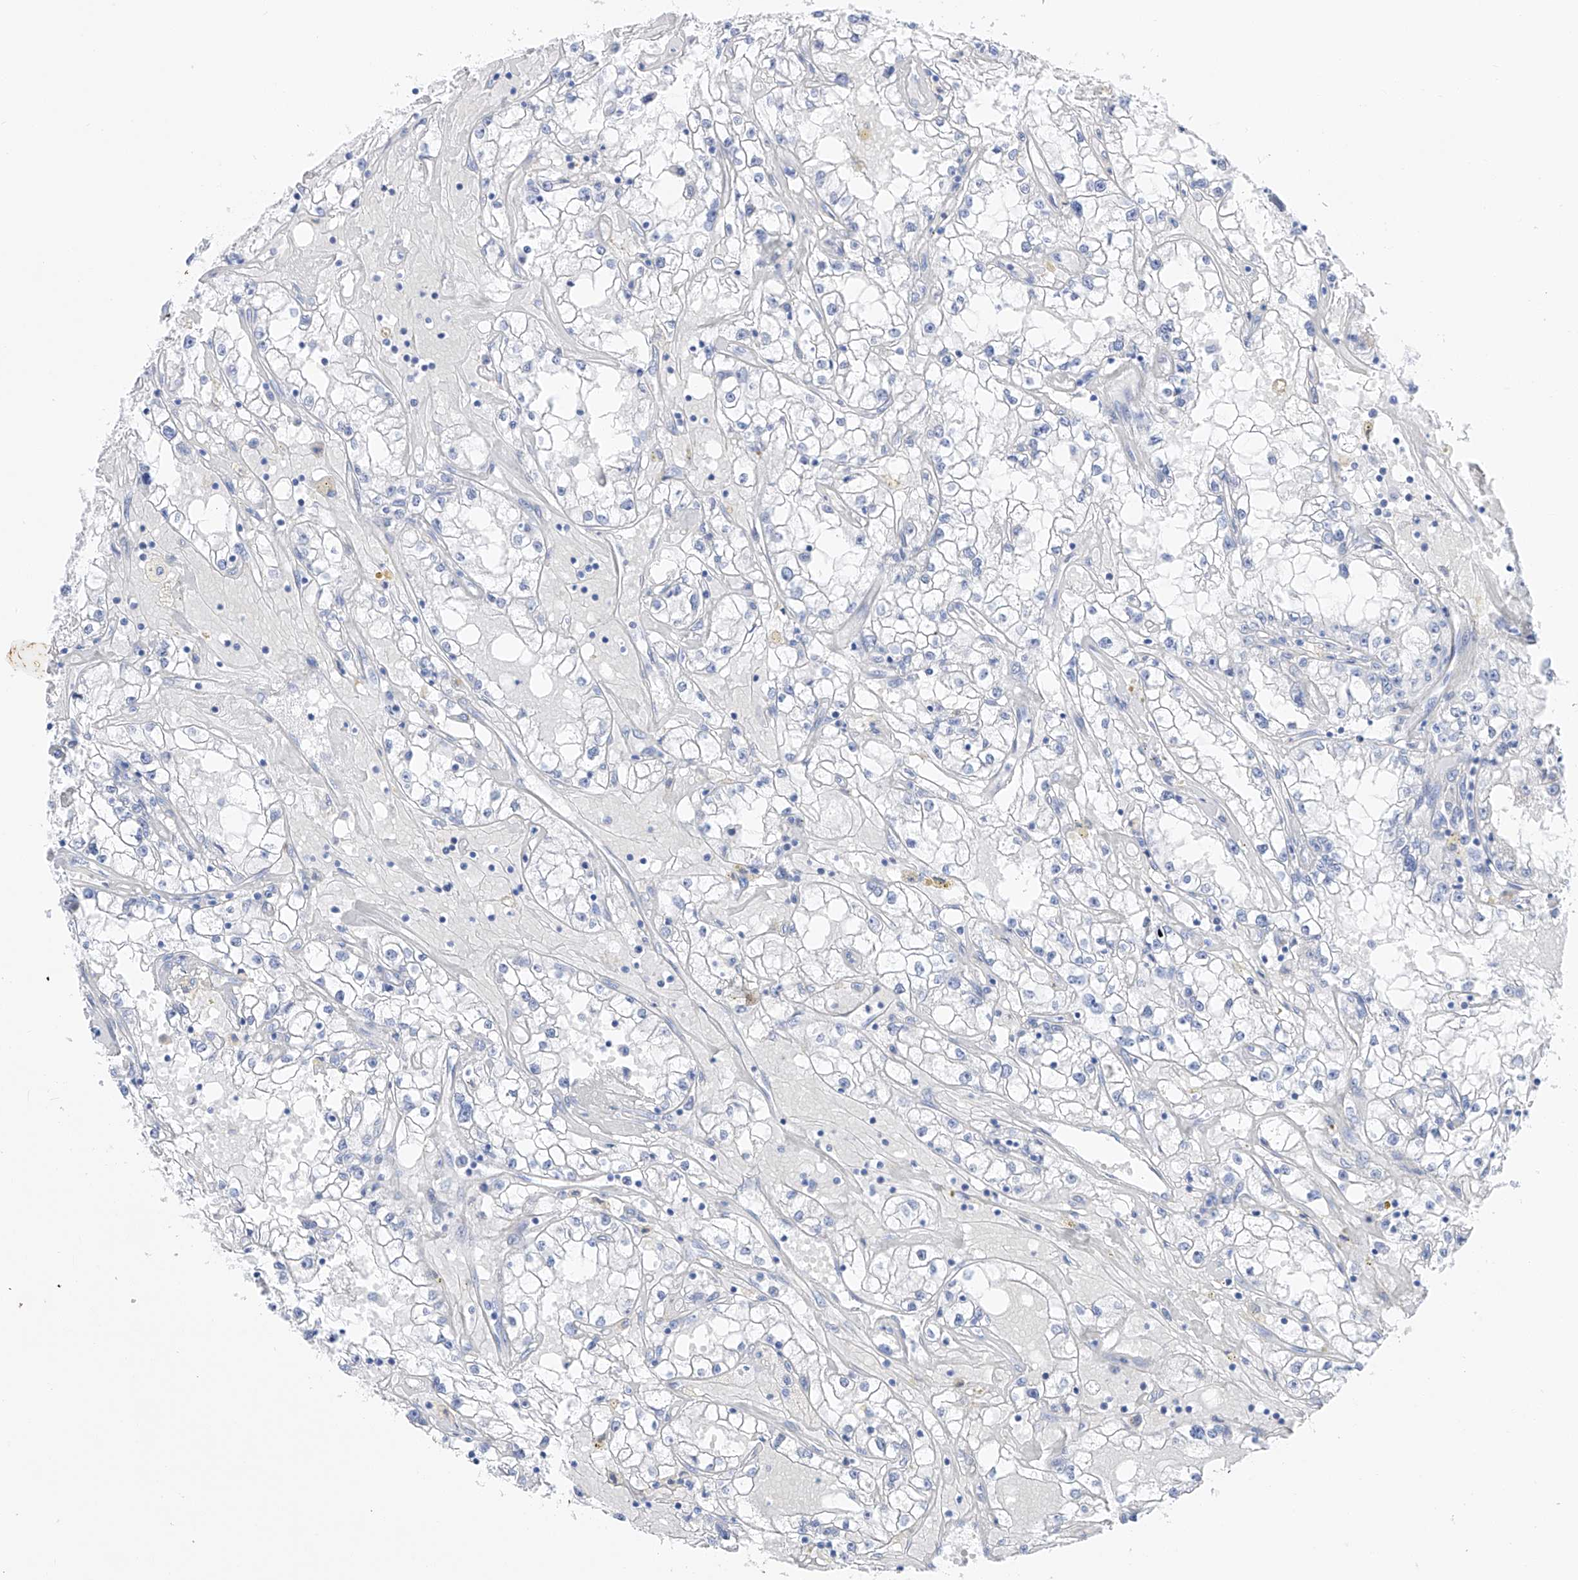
{"staining": {"intensity": "negative", "quantity": "none", "location": "none"}, "tissue": "renal cancer", "cell_type": "Tumor cells", "image_type": "cancer", "snomed": [{"axis": "morphology", "description": "Adenocarcinoma, NOS"}, {"axis": "topography", "description": "Kidney"}], "caption": "Renal cancer stained for a protein using immunohistochemistry demonstrates no staining tumor cells.", "gene": "FLG", "patient": {"sex": "male", "age": 56}}